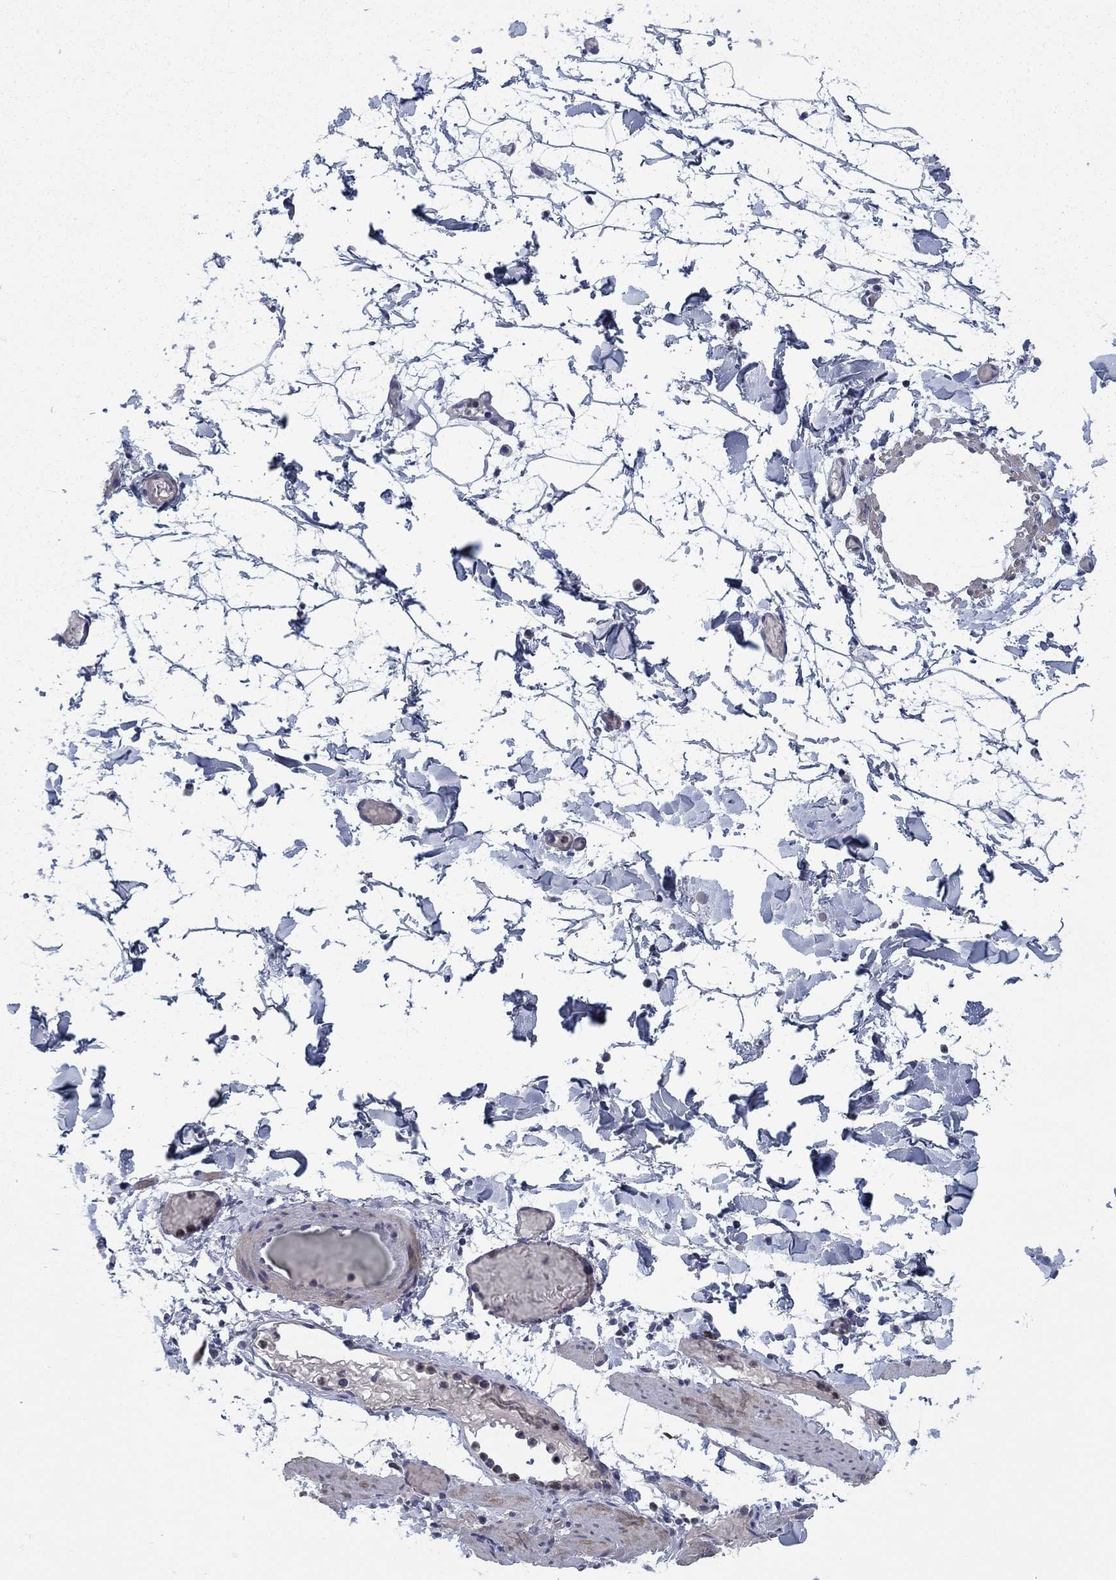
{"staining": {"intensity": "negative", "quantity": "none", "location": "none"}, "tissue": "adipose tissue", "cell_type": "Adipocytes", "image_type": "normal", "snomed": [{"axis": "morphology", "description": "Normal tissue, NOS"}, {"axis": "topography", "description": "Gallbladder"}, {"axis": "topography", "description": "Peripheral nerve tissue"}], "caption": "Micrograph shows no significant protein staining in adipocytes of unremarkable adipose tissue. (Stains: DAB IHC with hematoxylin counter stain, Microscopy: brightfield microscopy at high magnification).", "gene": "KIF15", "patient": {"sex": "female", "age": 45}}